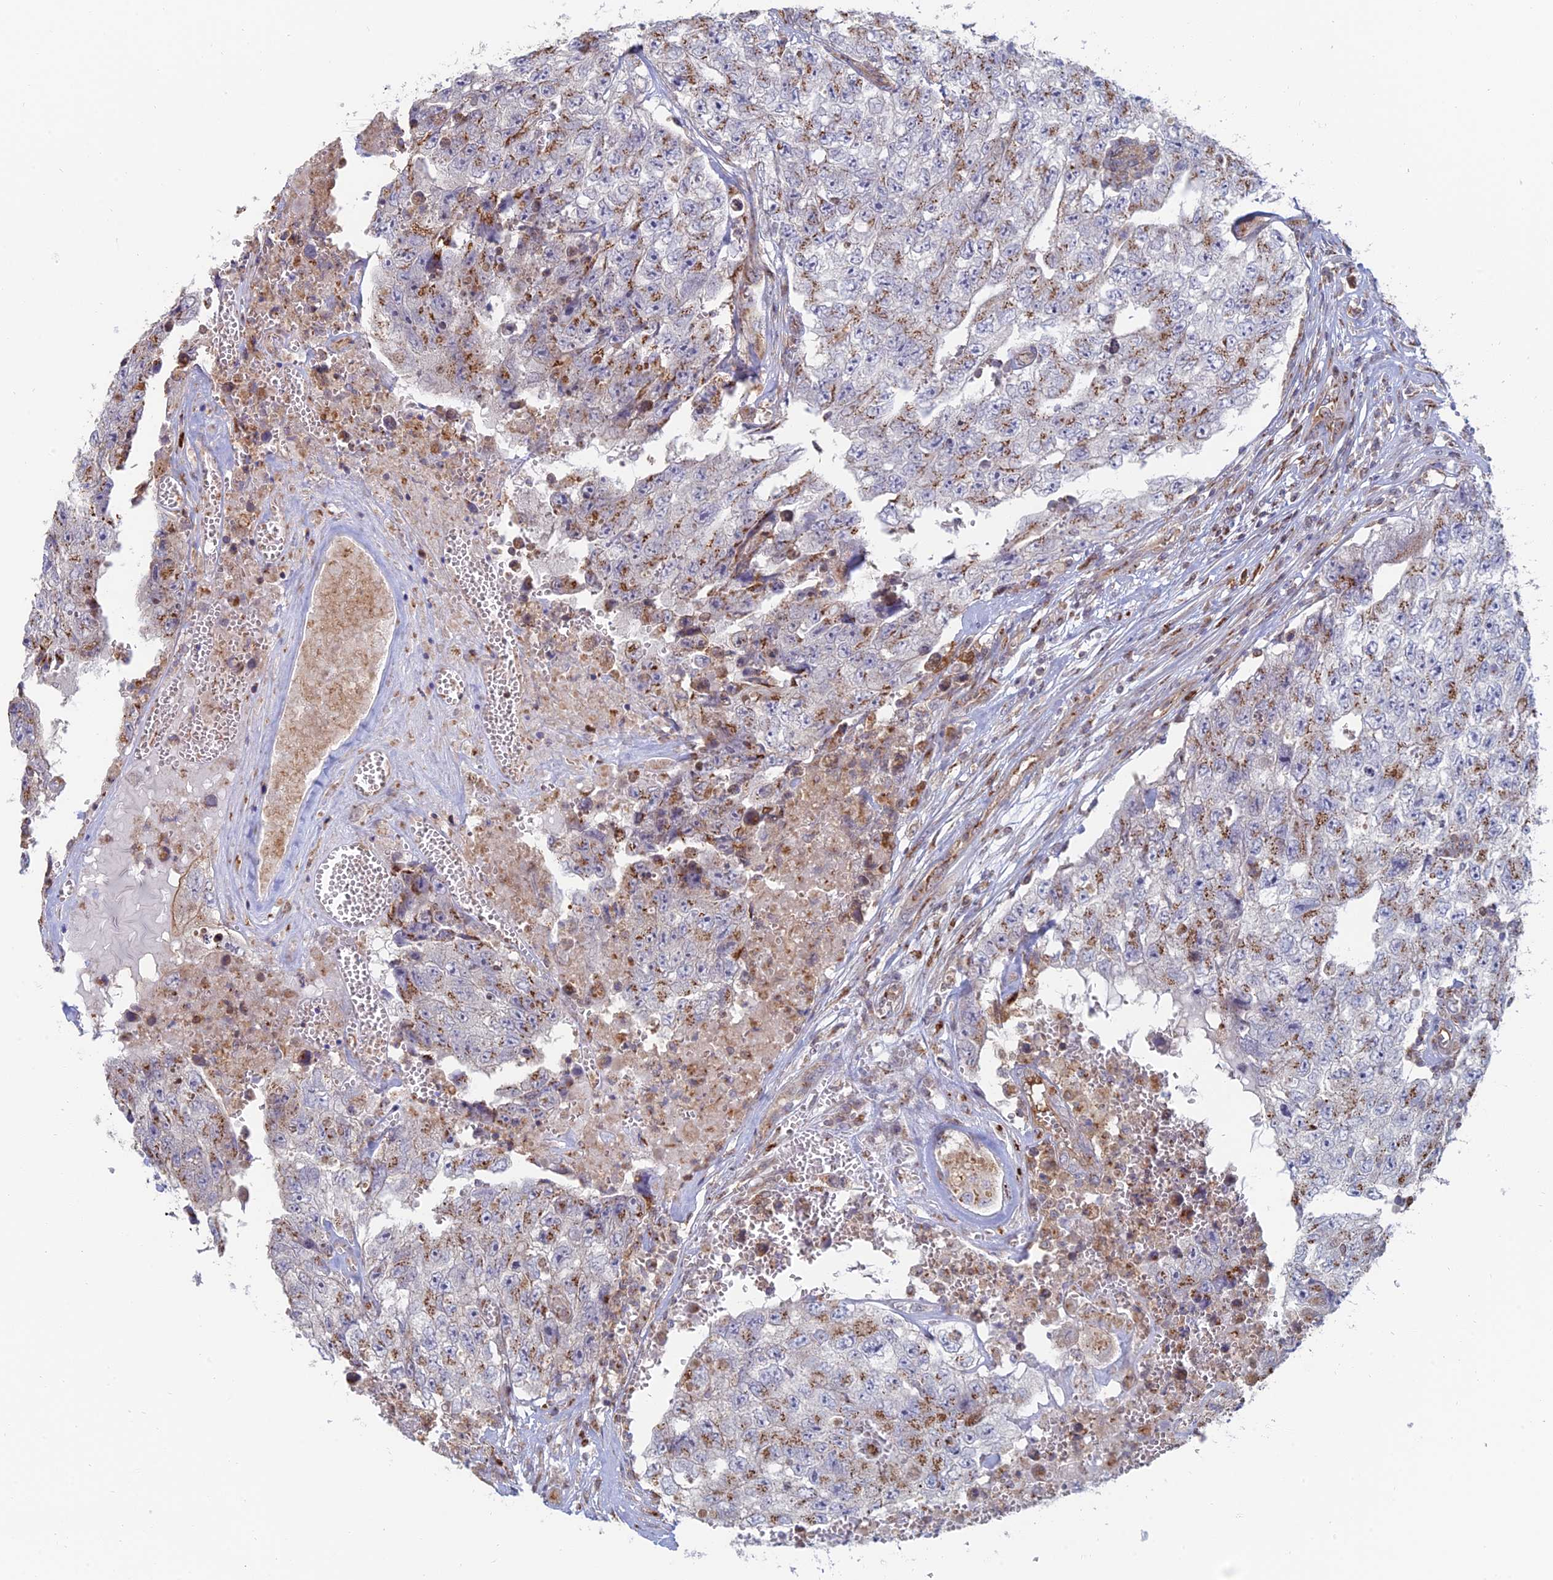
{"staining": {"intensity": "moderate", "quantity": "25%-75%", "location": "cytoplasmic/membranous"}, "tissue": "testis cancer", "cell_type": "Tumor cells", "image_type": "cancer", "snomed": [{"axis": "morphology", "description": "Carcinoma, Embryonal, NOS"}, {"axis": "topography", "description": "Testis"}], "caption": "Testis cancer (embryonal carcinoma) tissue reveals moderate cytoplasmic/membranous staining in approximately 25%-75% of tumor cells The staining was performed using DAB (3,3'-diaminobenzidine), with brown indicating positive protein expression. Nuclei are stained blue with hematoxylin.", "gene": "HS2ST1", "patient": {"sex": "male", "age": 17}}